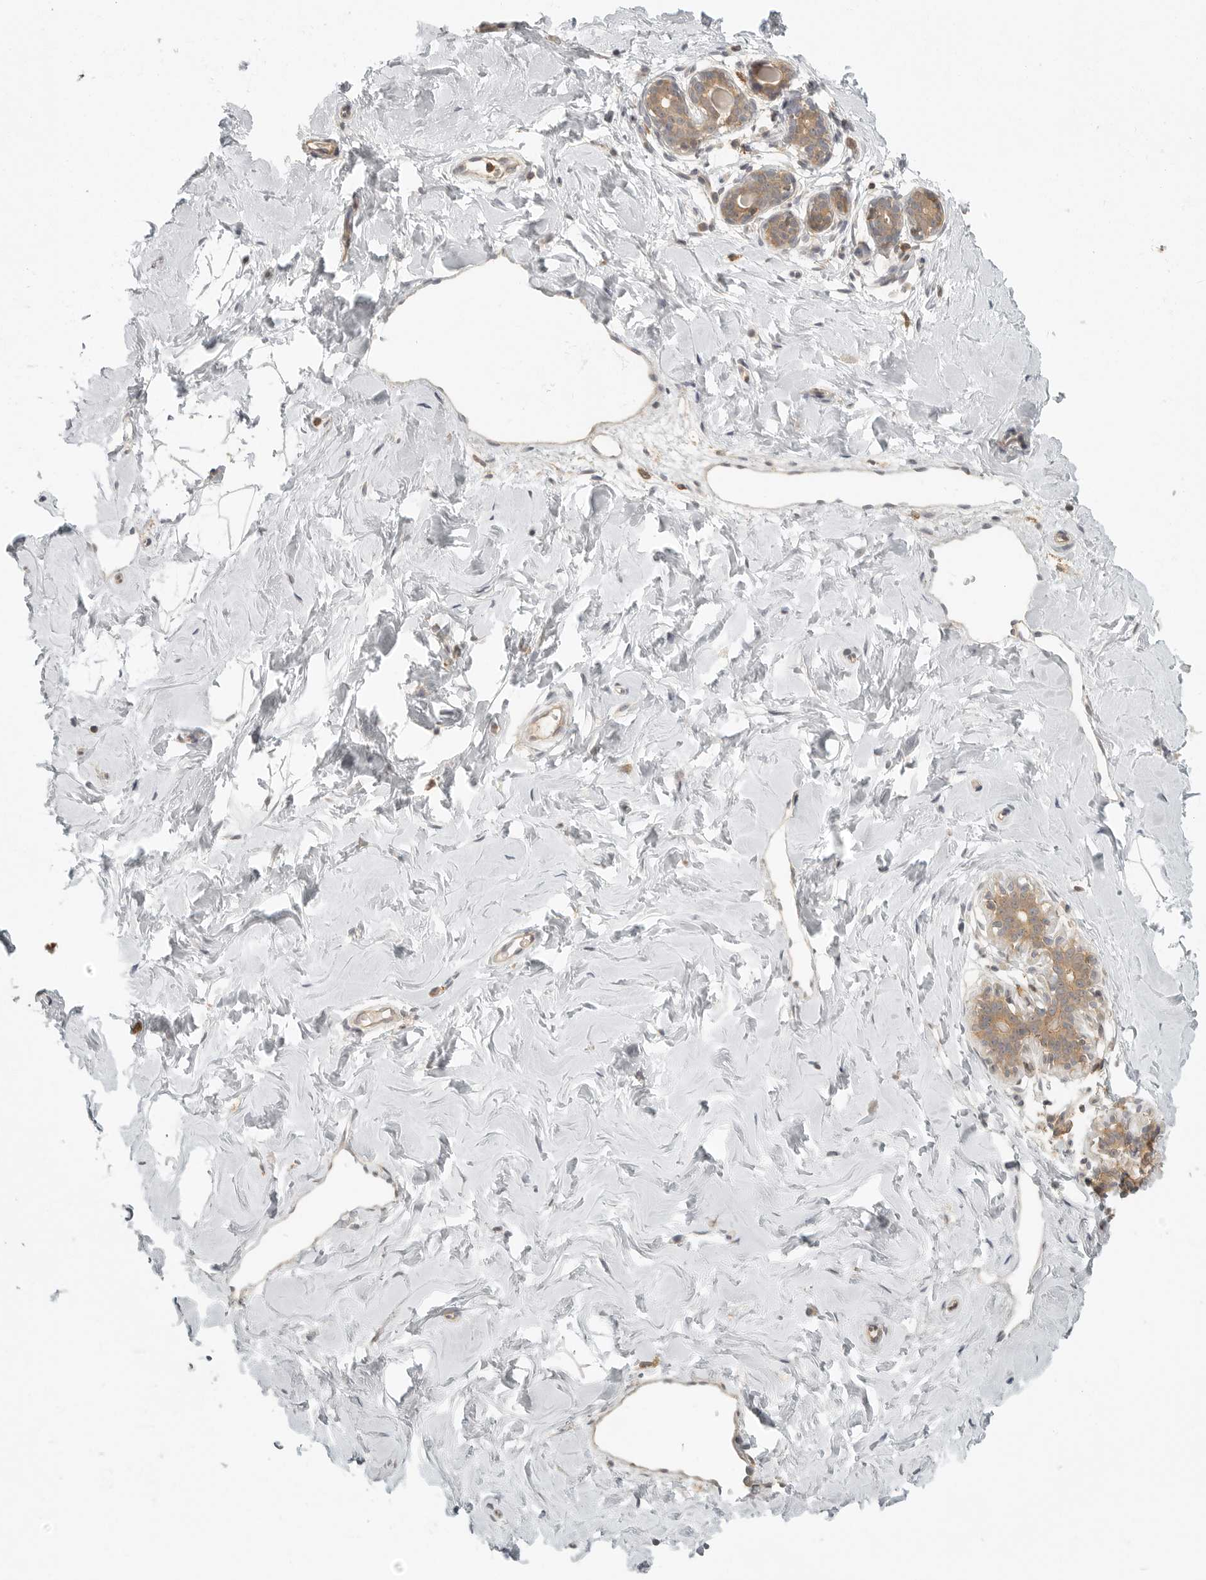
{"staining": {"intensity": "negative", "quantity": "none", "location": "none"}, "tissue": "breast", "cell_type": "Adipocytes", "image_type": "normal", "snomed": [{"axis": "morphology", "description": "Normal tissue, NOS"}, {"axis": "morphology", "description": "Adenoma, NOS"}, {"axis": "topography", "description": "Breast"}], "caption": "This is a micrograph of immunohistochemistry staining of benign breast, which shows no positivity in adipocytes. The staining was performed using DAB to visualize the protein expression in brown, while the nuclei were stained in blue with hematoxylin (Magnification: 20x).", "gene": "DBNL", "patient": {"sex": "female", "age": 23}}